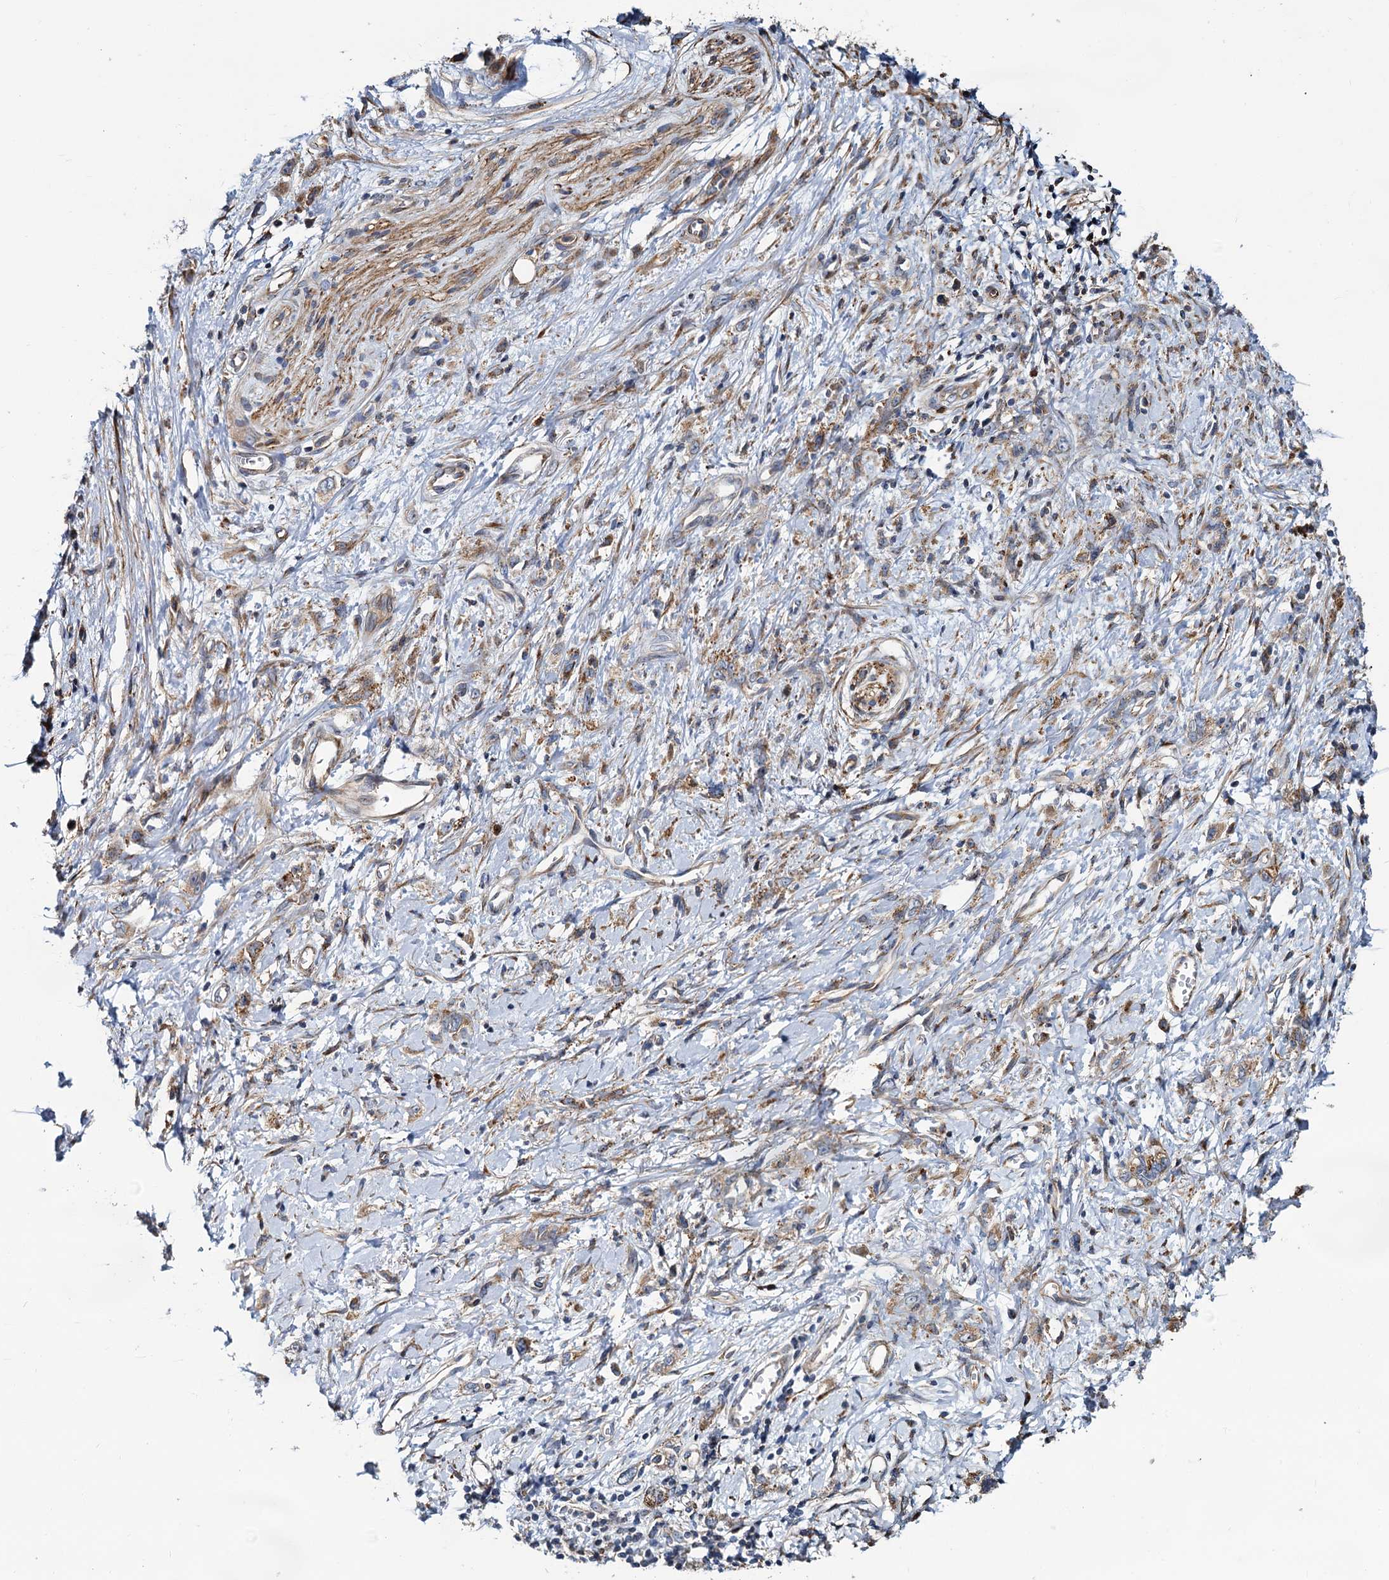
{"staining": {"intensity": "moderate", "quantity": ">75%", "location": "cytoplasmic/membranous"}, "tissue": "stomach cancer", "cell_type": "Tumor cells", "image_type": "cancer", "snomed": [{"axis": "morphology", "description": "Adenocarcinoma, NOS"}, {"axis": "topography", "description": "Stomach"}], "caption": "High-power microscopy captured an IHC histopathology image of stomach cancer, revealing moderate cytoplasmic/membranous staining in about >75% of tumor cells.", "gene": "PSEN1", "patient": {"sex": "female", "age": 76}}